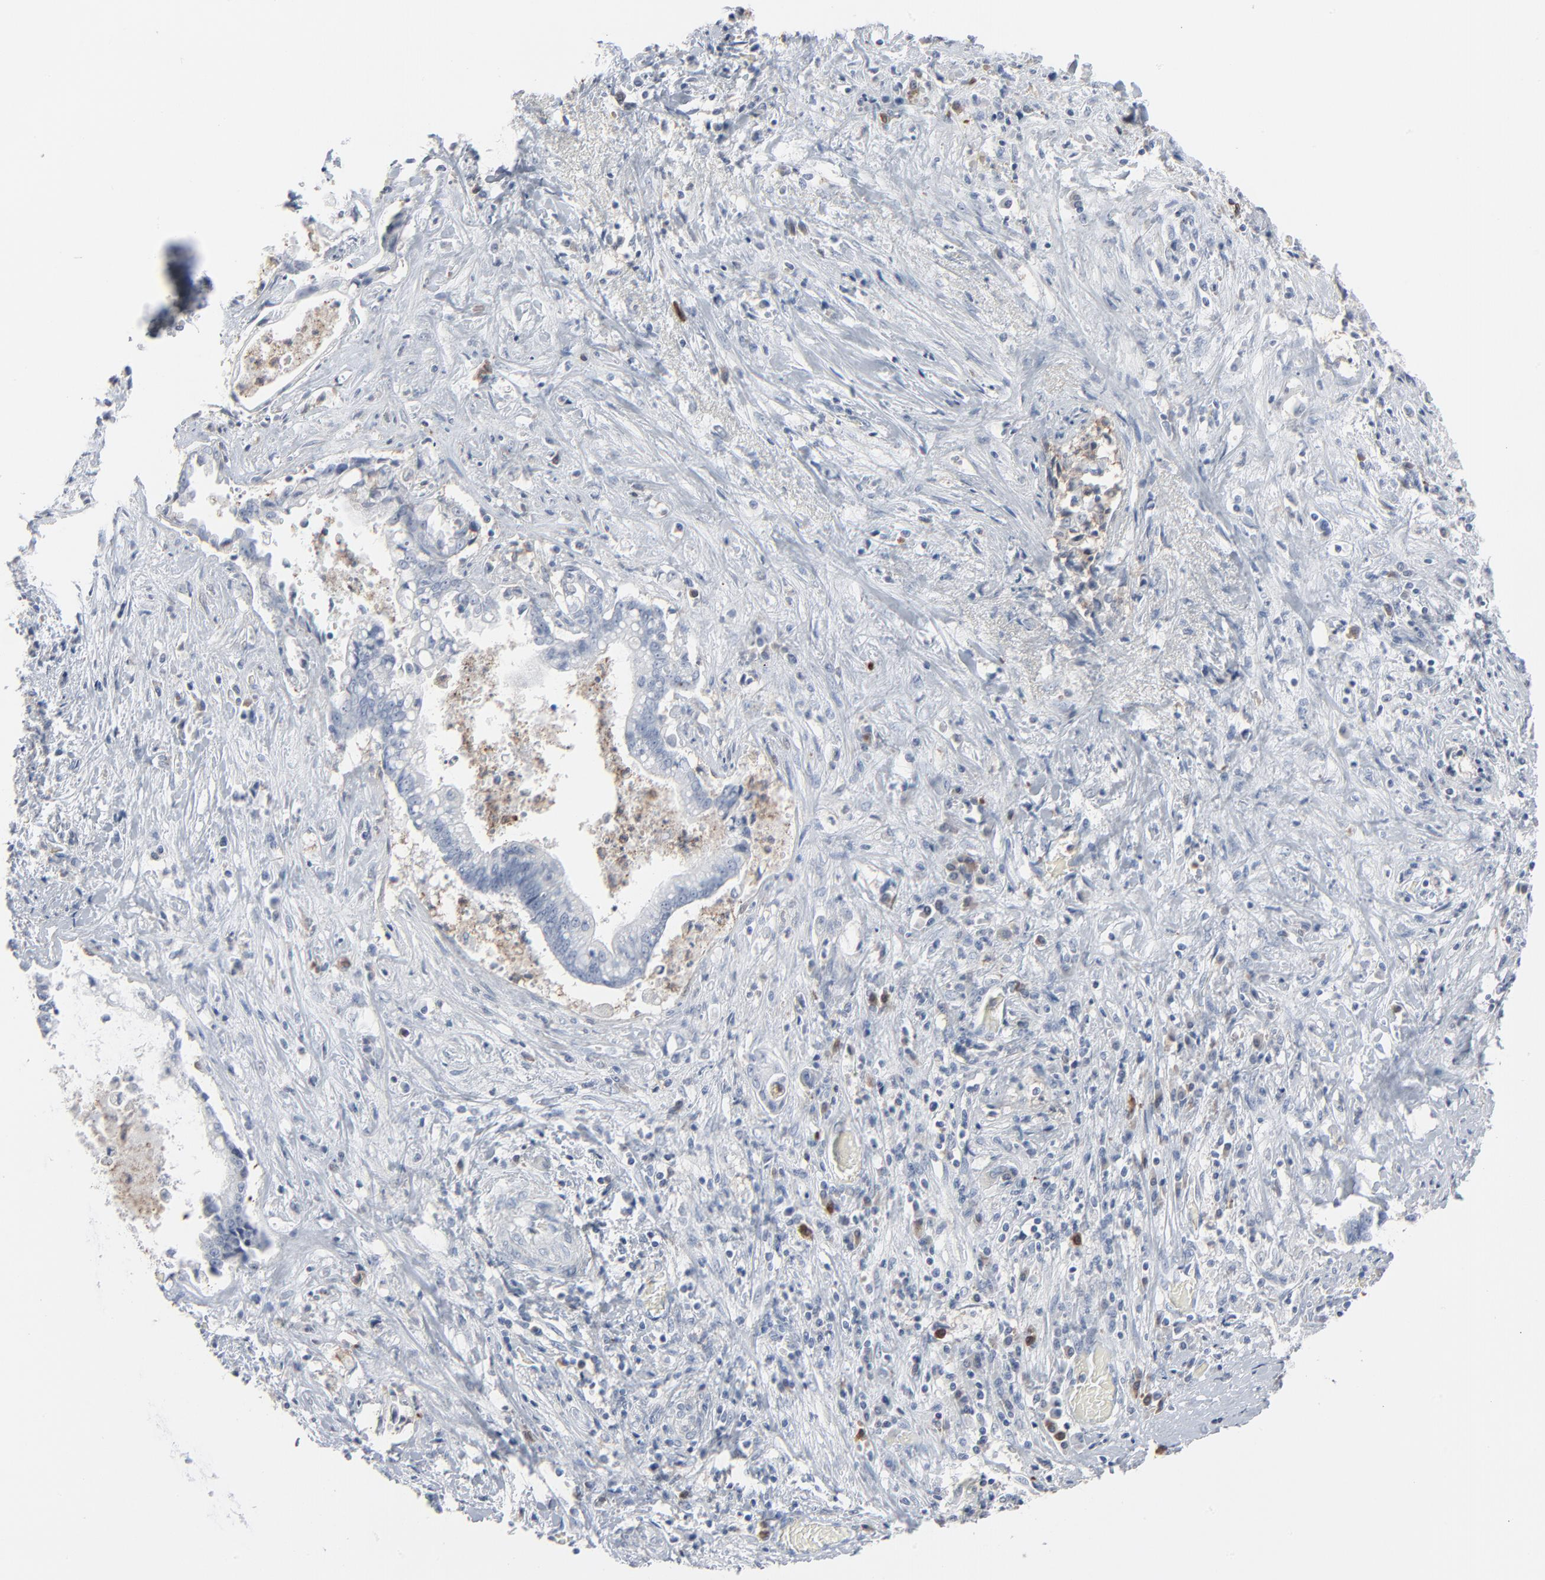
{"staining": {"intensity": "negative", "quantity": "none", "location": "none"}, "tissue": "liver cancer", "cell_type": "Tumor cells", "image_type": "cancer", "snomed": [{"axis": "morphology", "description": "Cholangiocarcinoma"}, {"axis": "topography", "description": "Liver"}], "caption": "Cholangiocarcinoma (liver) was stained to show a protein in brown. There is no significant positivity in tumor cells.", "gene": "PHGDH", "patient": {"sex": "male", "age": 57}}